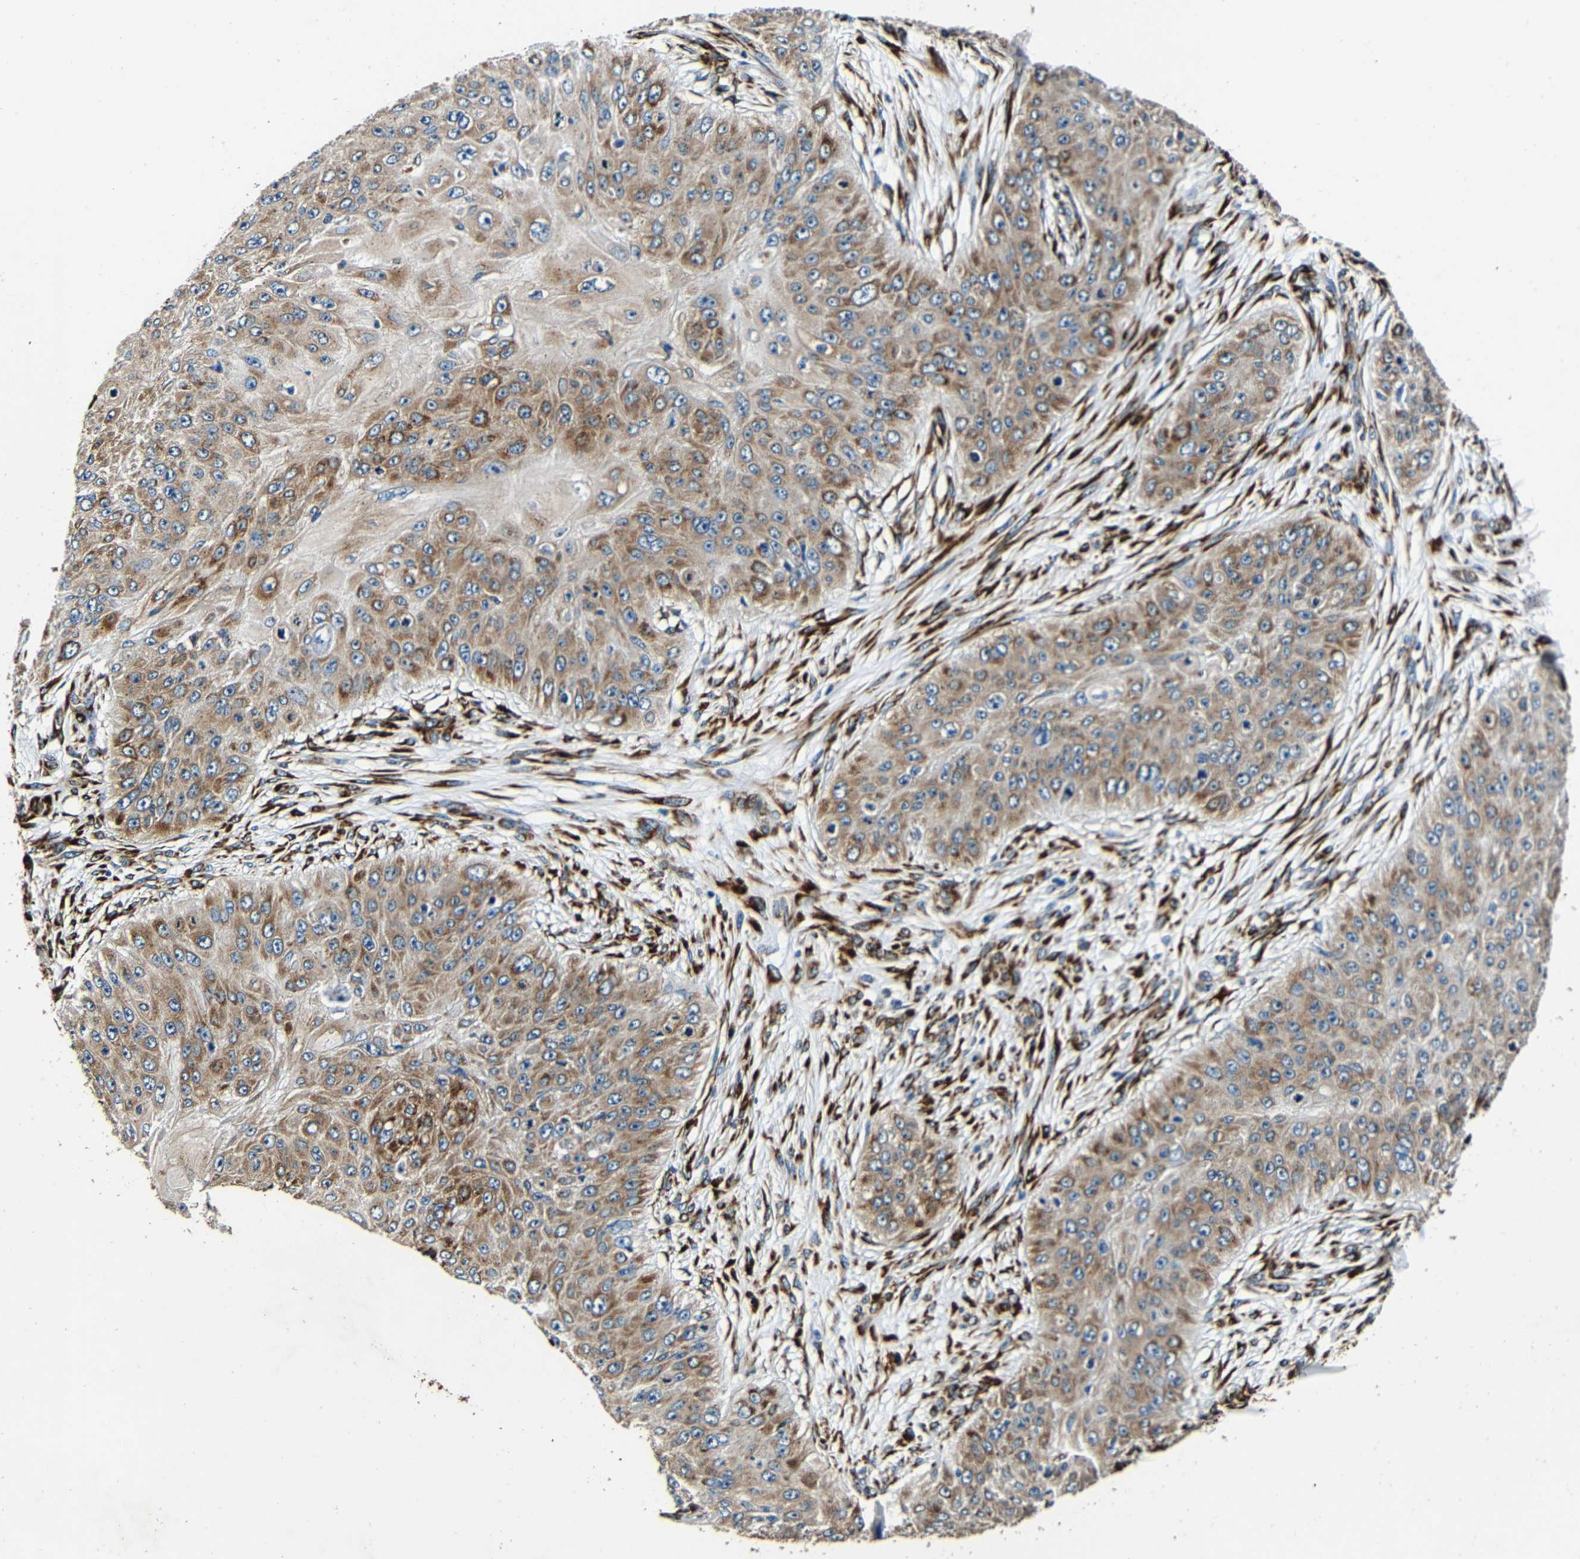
{"staining": {"intensity": "moderate", "quantity": ">75%", "location": "cytoplasmic/membranous"}, "tissue": "skin cancer", "cell_type": "Tumor cells", "image_type": "cancer", "snomed": [{"axis": "morphology", "description": "Squamous cell carcinoma, NOS"}, {"axis": "topography", "description": "Skin"}], "caption": "Immunohistochemical staining of squamous cell carcinoma (skin) exhibits medium levels of moderate cytoplasmic/membranous positivity in approximately >75% of tumor cells.", "gene": "RRBP1", "patient": {"sex": "female", "age": 80}}